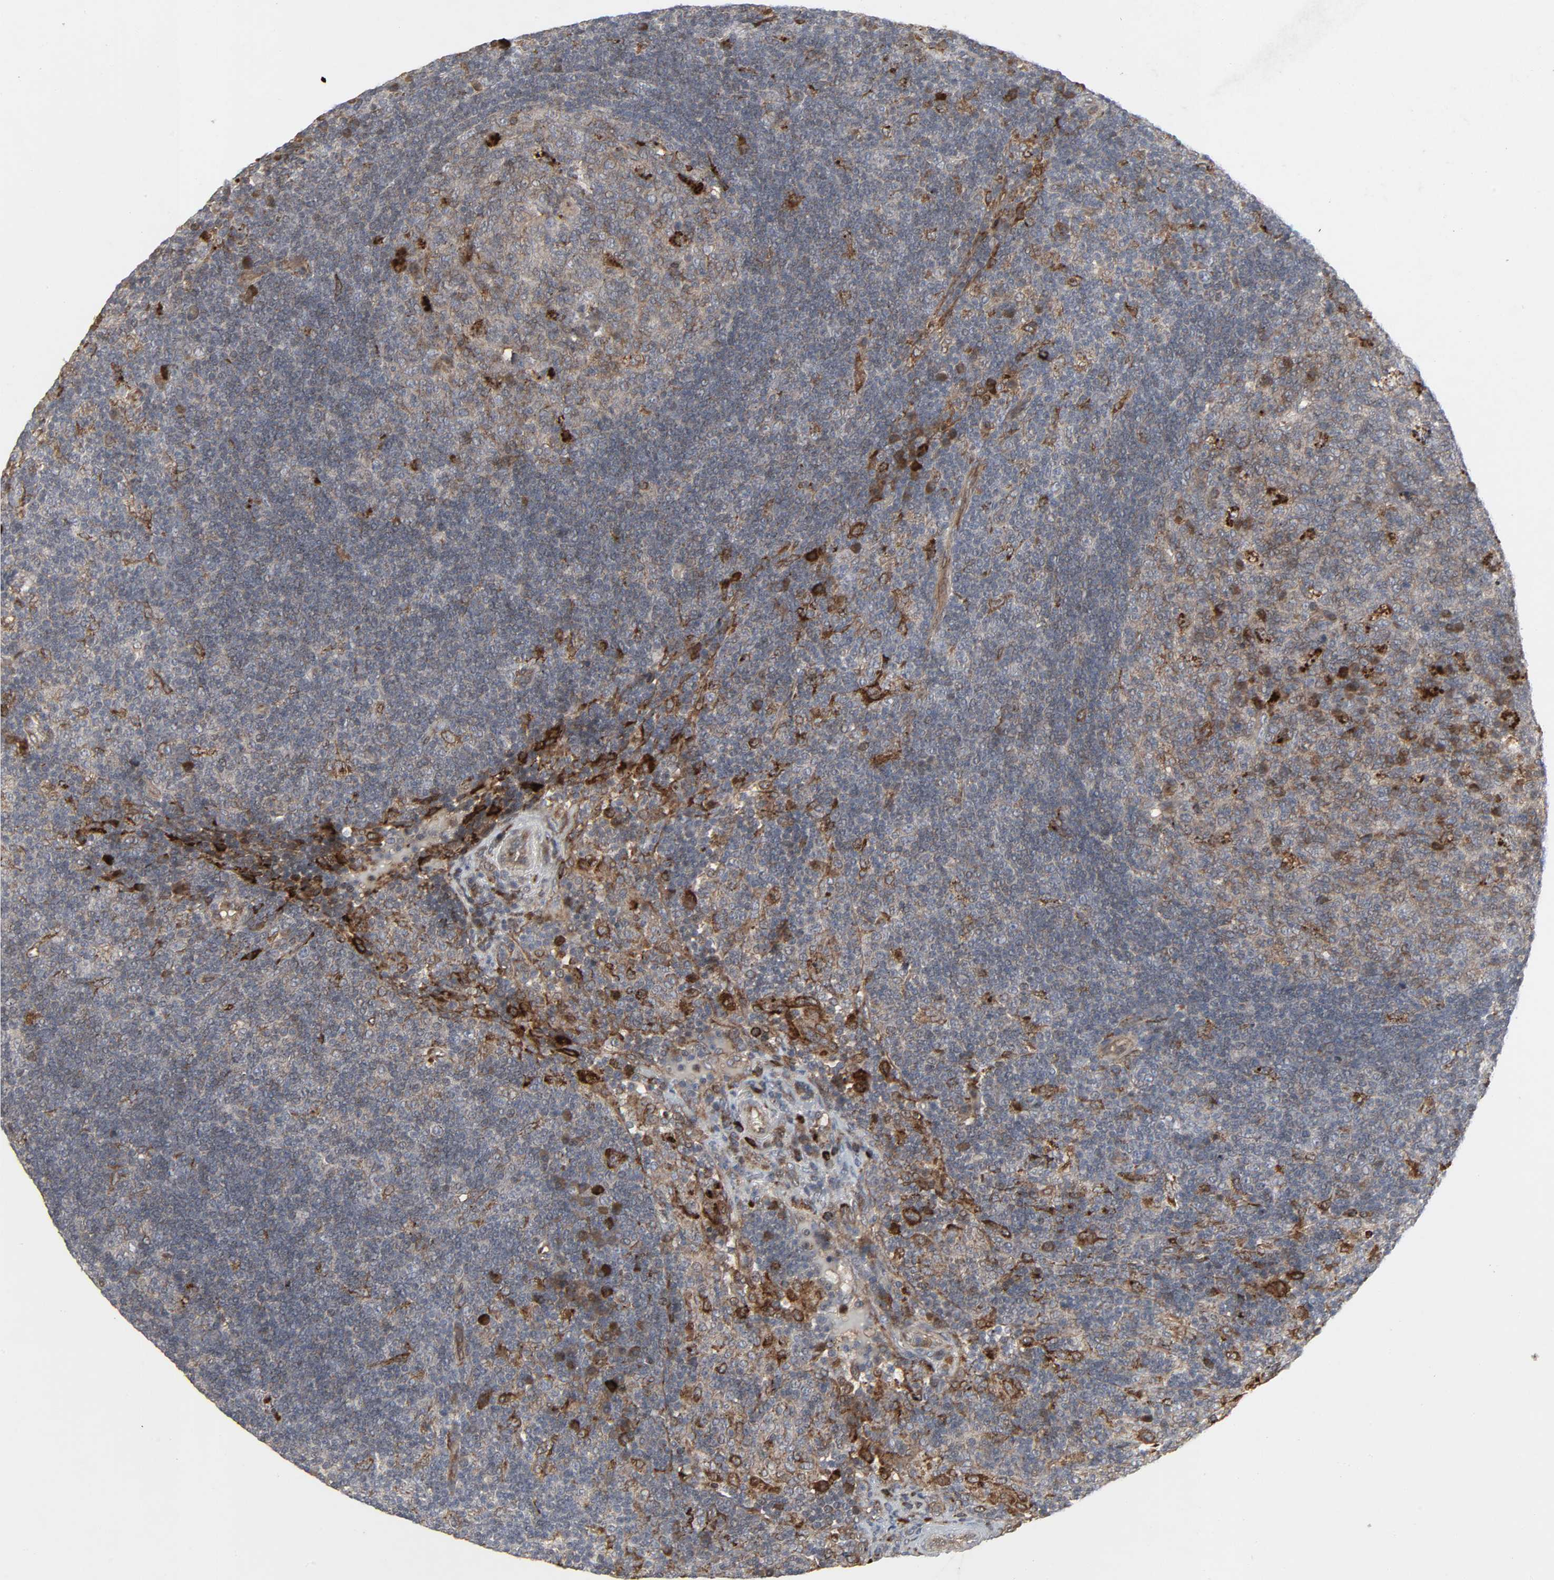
{"staining": {"intensity": "moderate", "quantity": ">75%", "location": "cytoplasmic/membranous"}, "tissue": "lymph node", "cell_type": "Germinal center cells", "image_type": "normal", "snomed": [{"axis": "morphology", "description": "Normal tissue, NOS"}, {"axis": "morphology", "description": "Squamous cell carcinoma, metastatic, NOS"}, {"axis": "topography", "description": "Lymph node"}], "caption": "About >75% of germinal center cells in benign human lymph node reveal moderate cytoplasmic/membranous protein expression as visualized by brown immunohistochemical staining.", "gene": "ADCY4", "patient": {"sex": "female", "age": 53}}